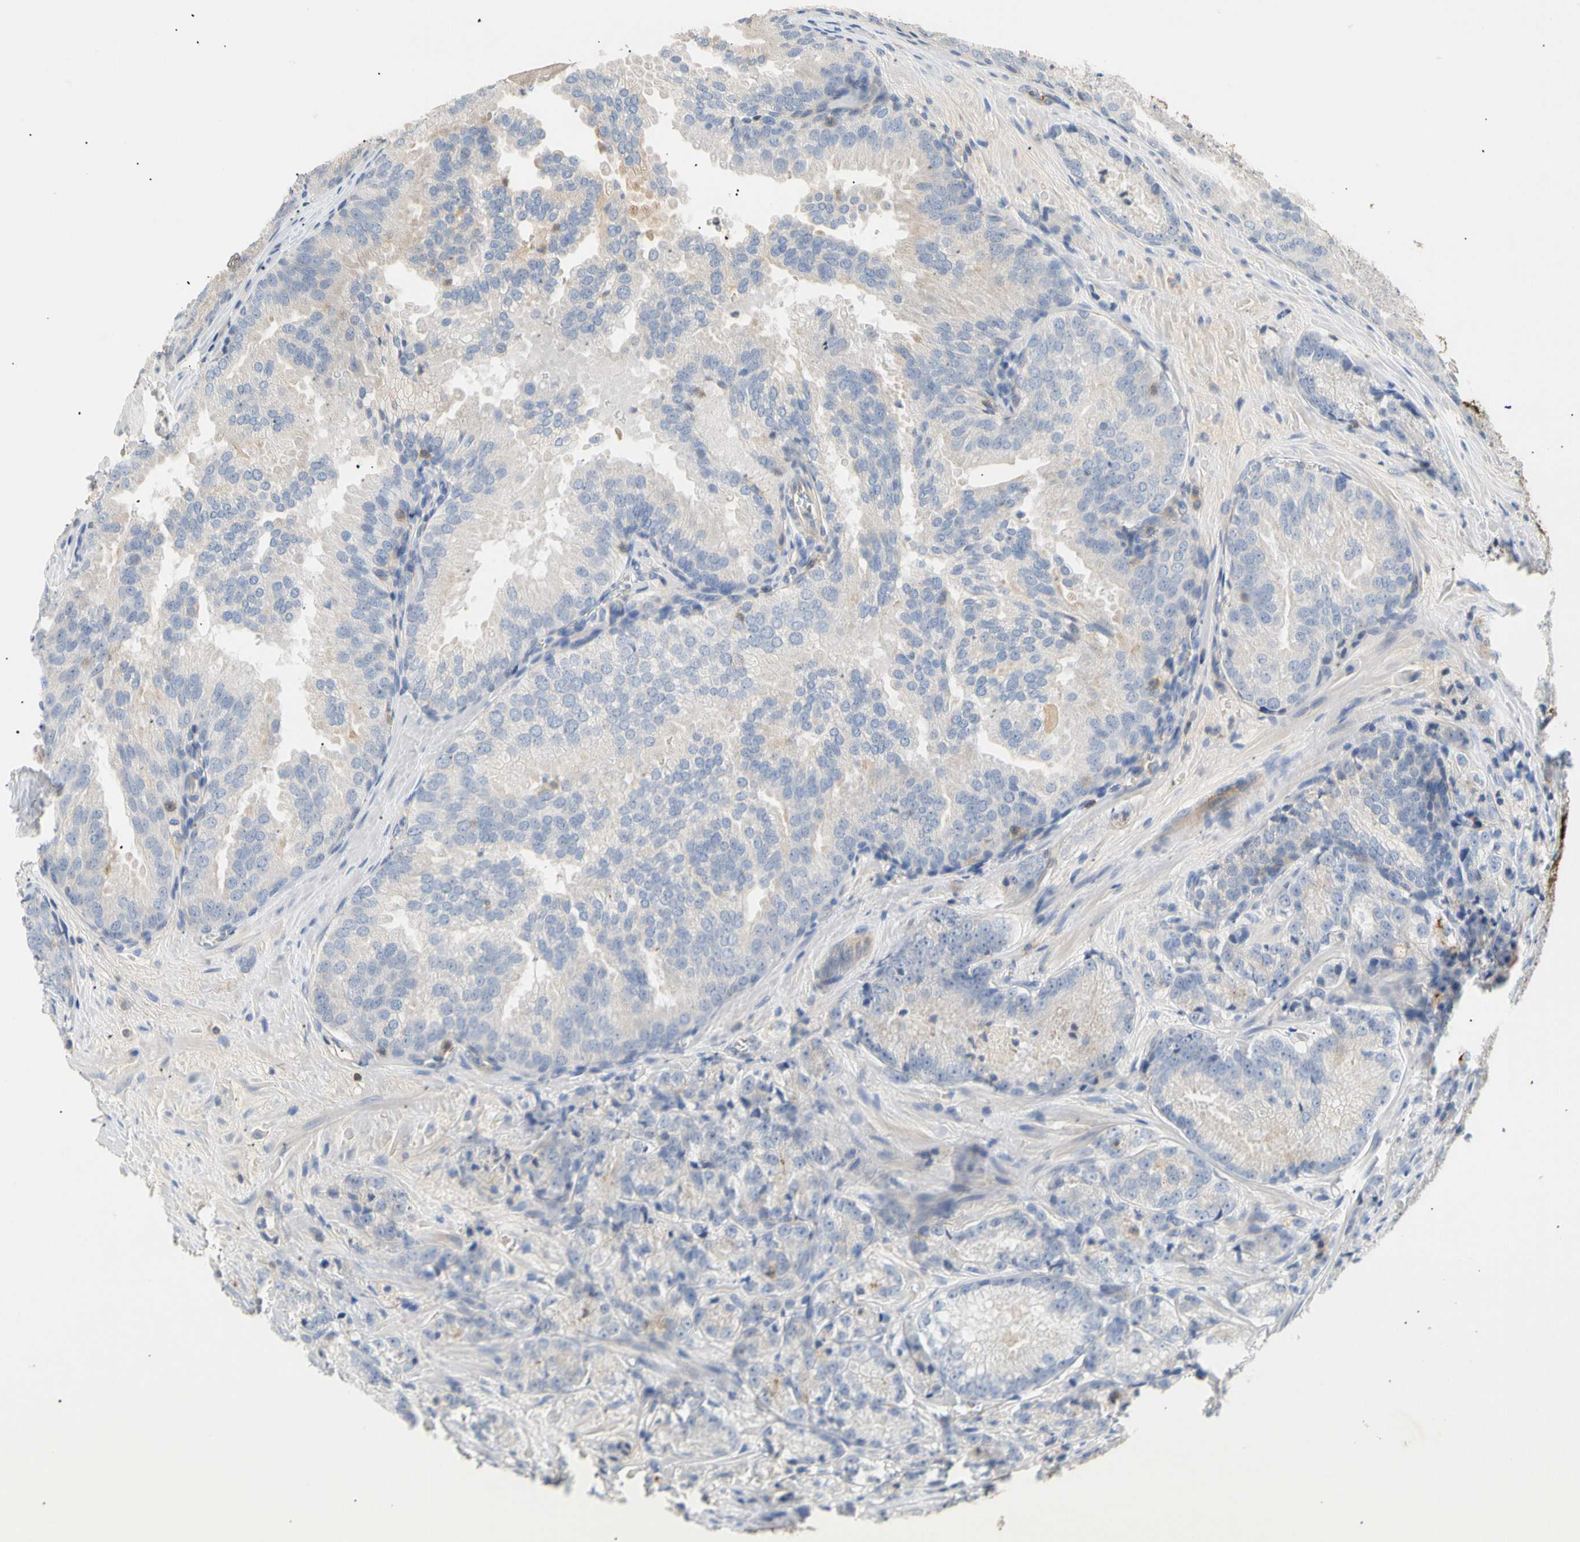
{"staining": {"intensity": "negative", "quantity": "none", "location": "none"}, "tissue": "prostate cancer", "cell_type": "Tumor cells", "image_type": "cancer", "snomed": [{"axis": "morphology", "description": "Adenocarcinoma, High grade"}, {"axis": "topography", "description": "Prostate"}], "caption": "A histopathology image of high-grade adenocarcinoma (prostate) stained for a protein reveals no brown staining in tumor cells.", "gene": "TNFRSF18", "patient": {"sex": "male", "age": 64}}